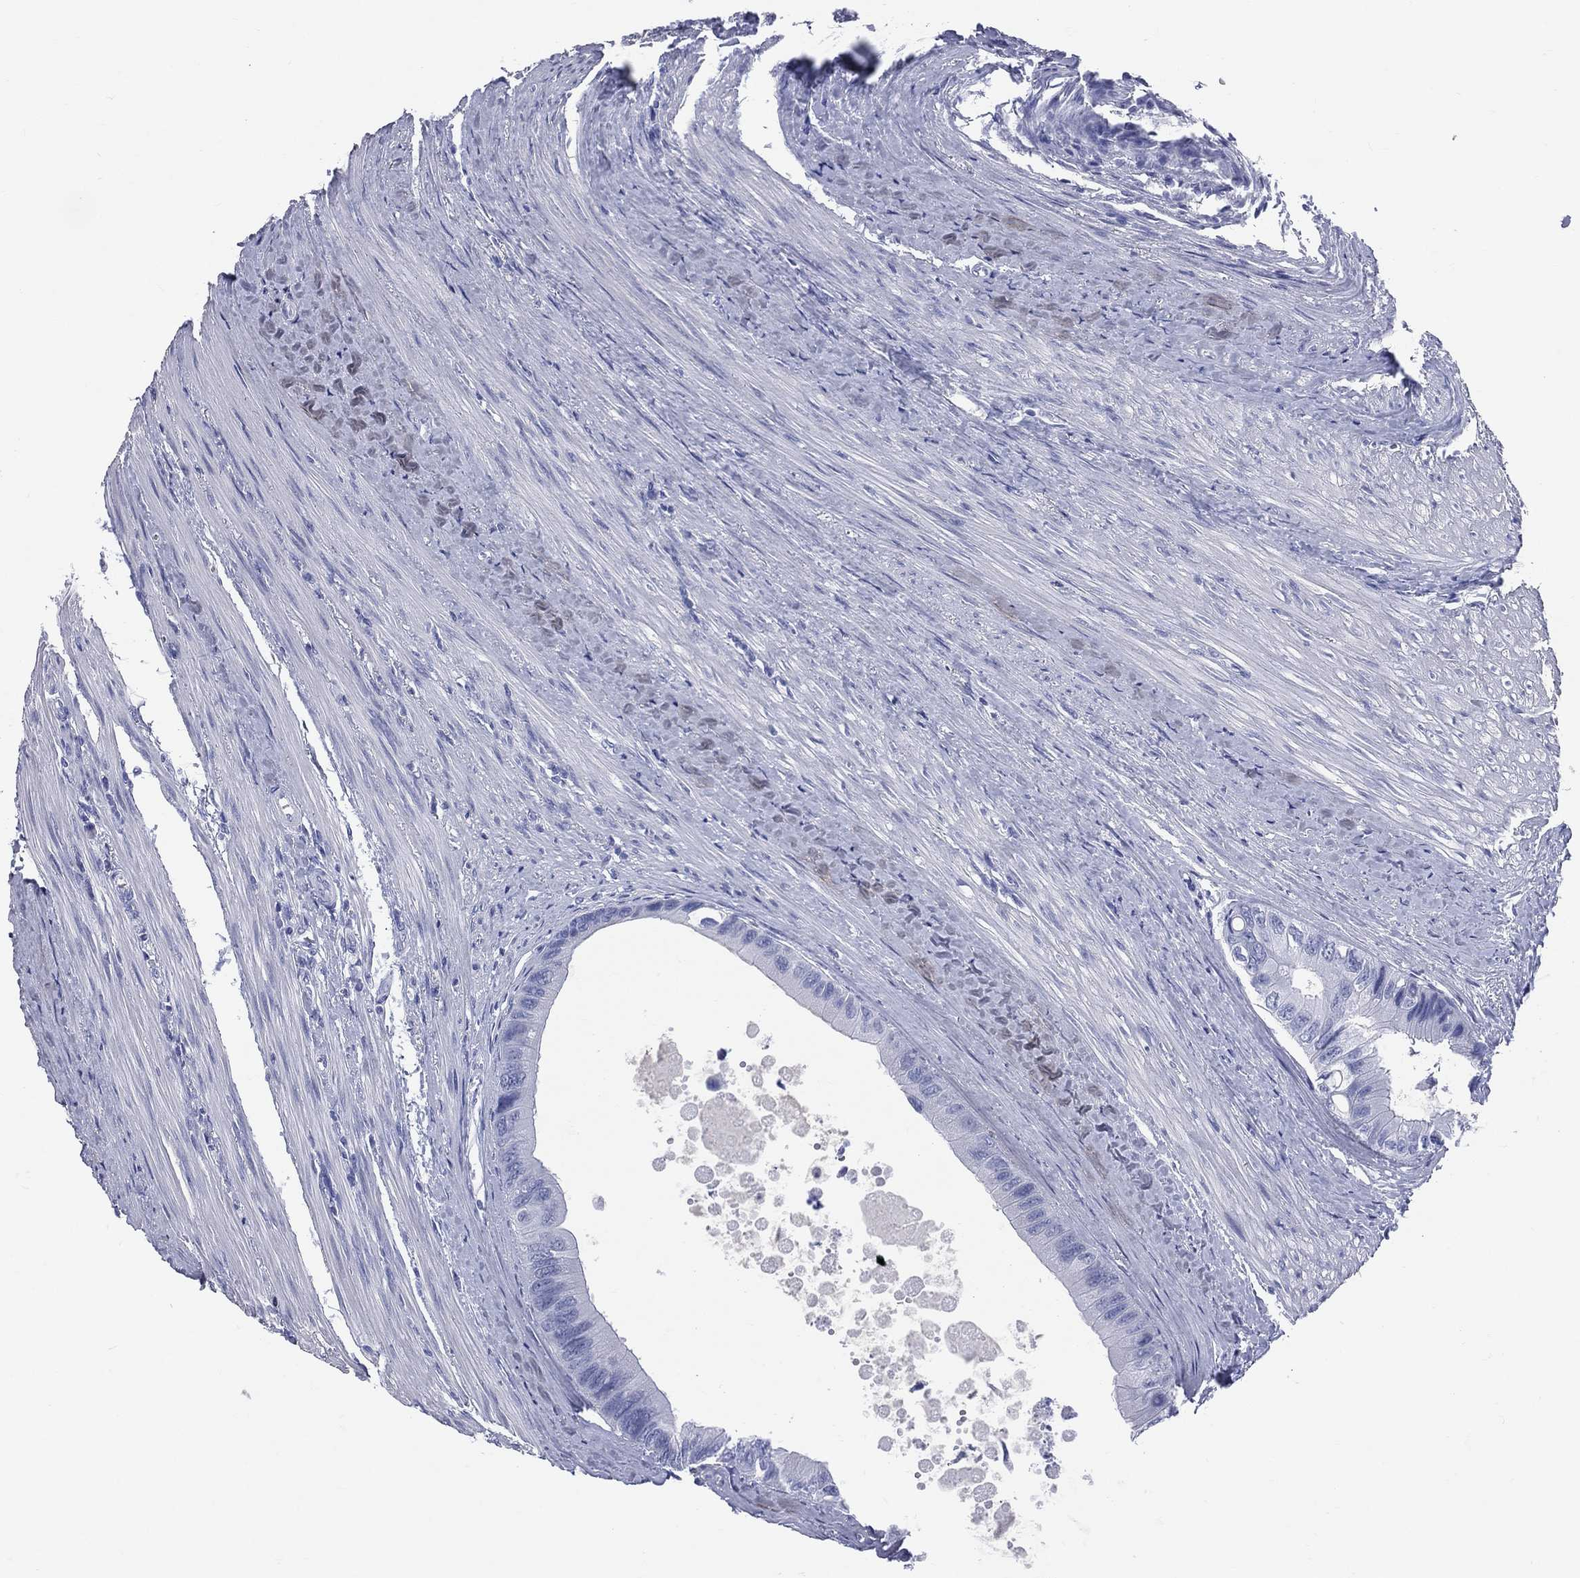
{"staining": {"intensity": "negative", "quantity": "none", "location": "none"}, "tissue": "colorectal cancer", "cell_type": "Tumor cells", "image_type": "cancer", "snomed": [{"axis": "morphology", "description": "Normal tissue, NOS"}, {"axis": "morphology", "description": "Adenocarcinoma, NOS"}, {"axis": "topography", "description": "Colon"}], "caption": "Tumor cells are negative for protein expression in human colorectal adenocarcinoma. (DAB immunohistochemistry (IHC) visualized using brightfield microscopy, high magnification).", "gene": "CYLC1", "patient": {"sex": "male", "age": 65}}